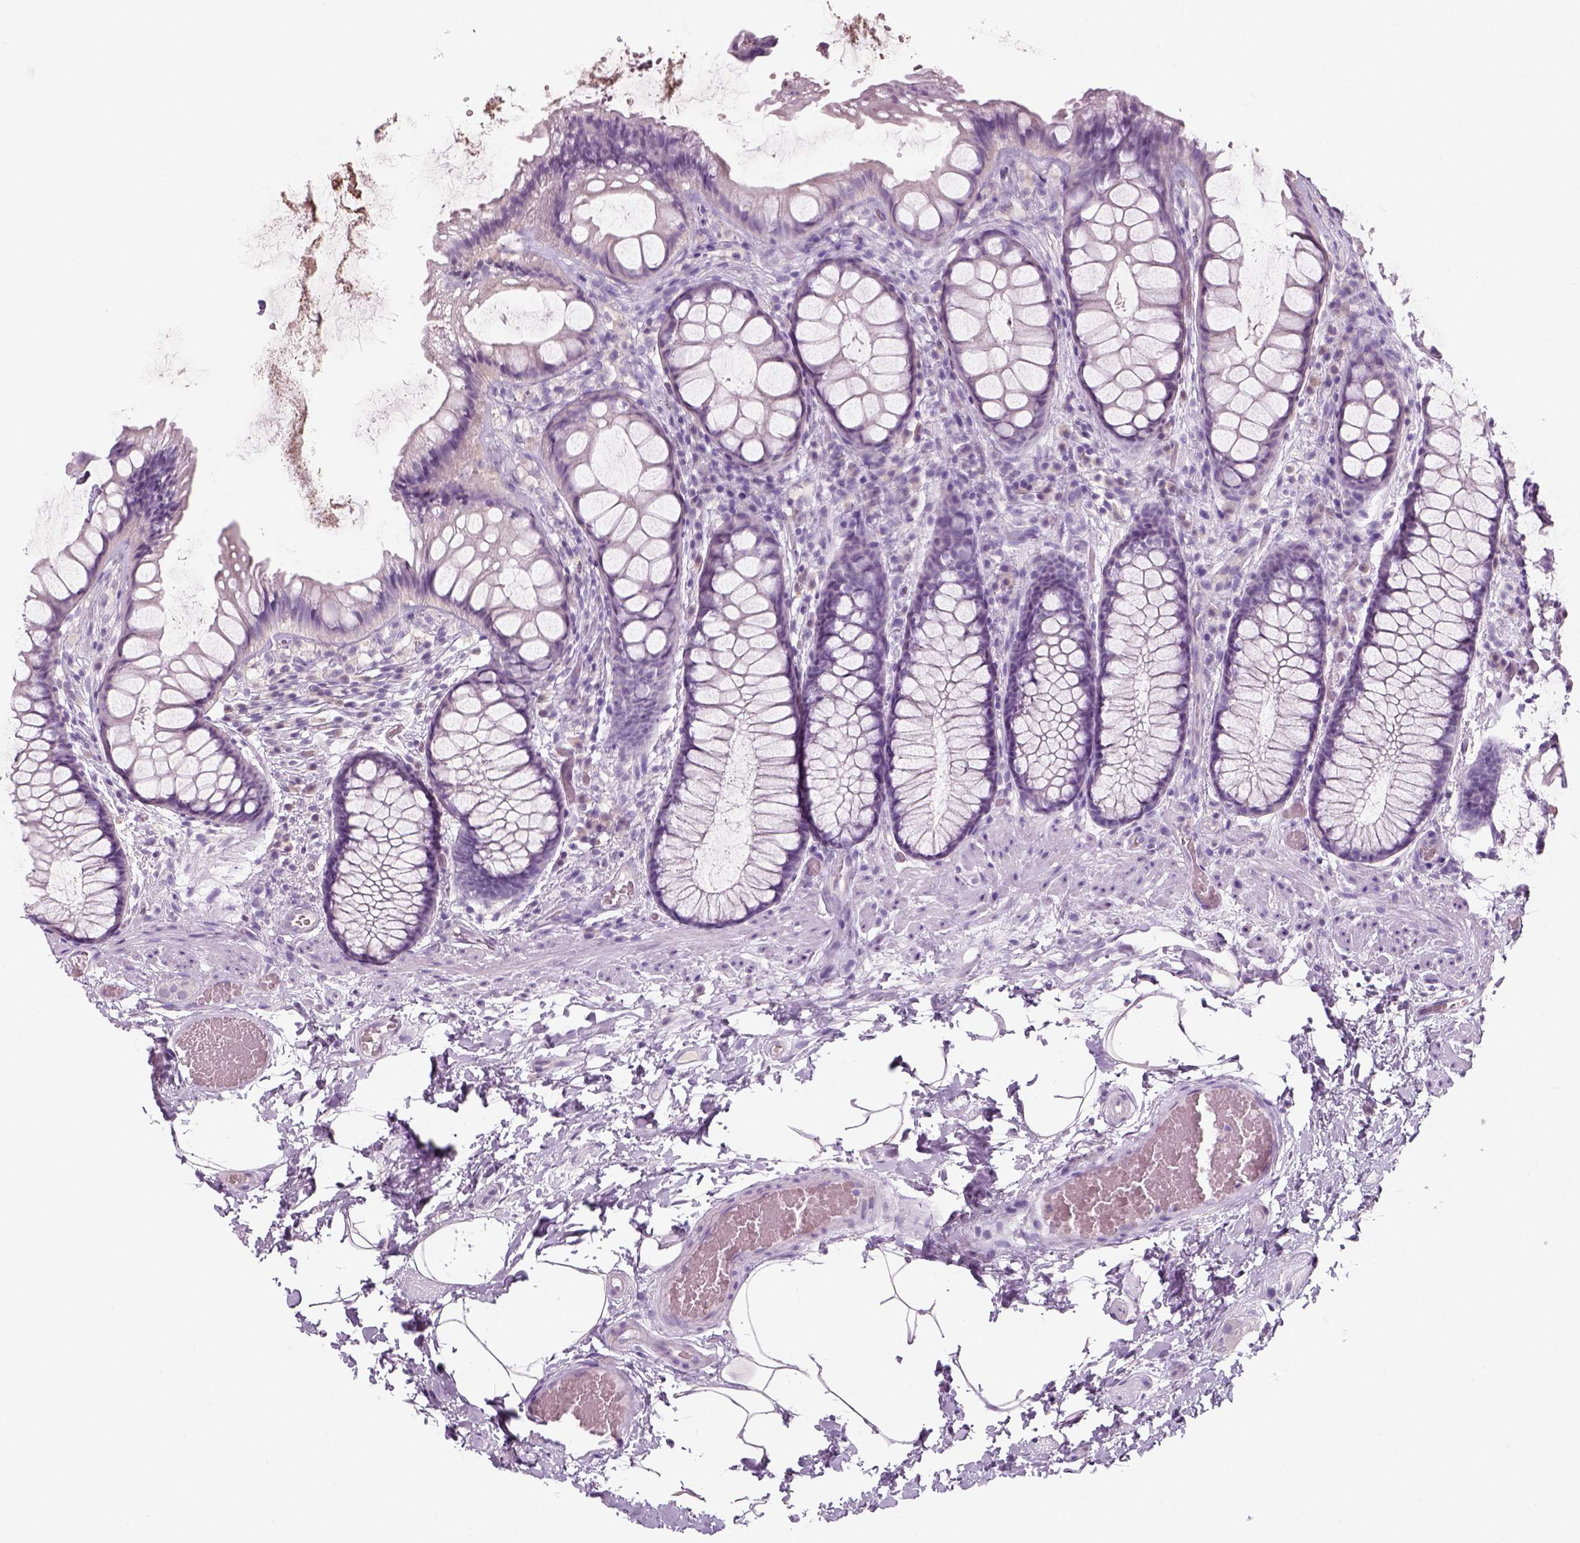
{"staining": {"intensity": "negative", "quantity": "none", "location": "none"}, "tissue": "rectum", "cell_type": "Glandular cells", "image_type": "normal", "snomed": [{"axis": "morphology", "description": "Normal tissue, NOS"}, {"axis": "topography", "description": "Rectum"}], "caption": "The immunohistochemistry (IHC) histopathology image has no significant staining in glandular cells of rectum. (DAB (3,3'-diaminobenzidine) immunohistochemistry (IHC) with hematoxylin counter stain).", "gene": "KRT25", "patient": {"sex": "female", "age": 62}}